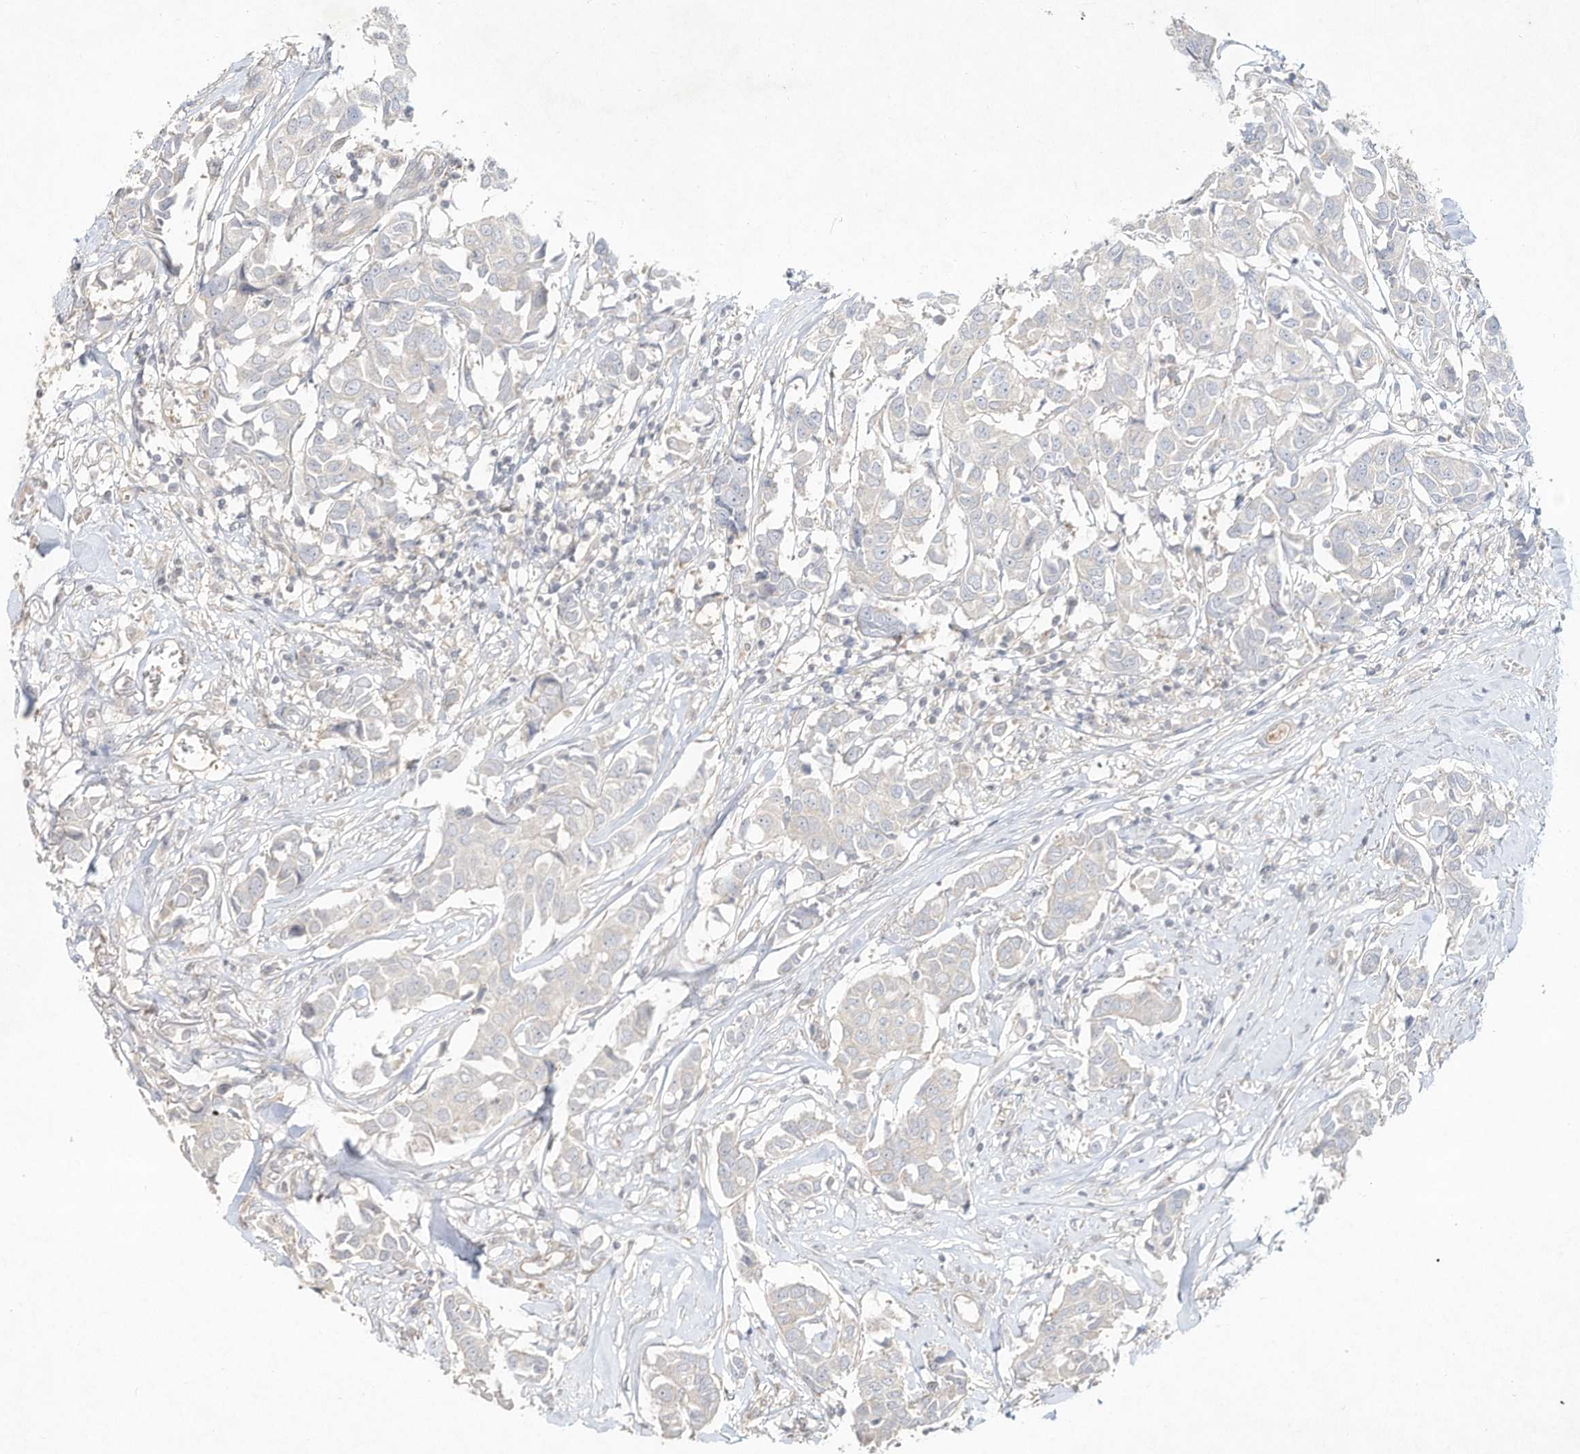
{"staining": {"intensity": "negative", "quantity": "none", "location": "none"}, "tissue": "breast cancer", "cell_type": "Tumor cells", "image_type": "cancer", "snomed": [{"axis": "morphology", "description": "Duct carcinoma"}, {"axis": "topography", "description": "Breast"}], "caption": "Micrograph shows no protein staining in tumor cells of breast cancer (intraductal carcinoma) tissue. (DAB (3,3'-diaminobenzidine) IHC visualized using brightfield microscopy, high magnification).", "gene": "DYNC1I2", "patient": {"sex": "female", "age": 80}}